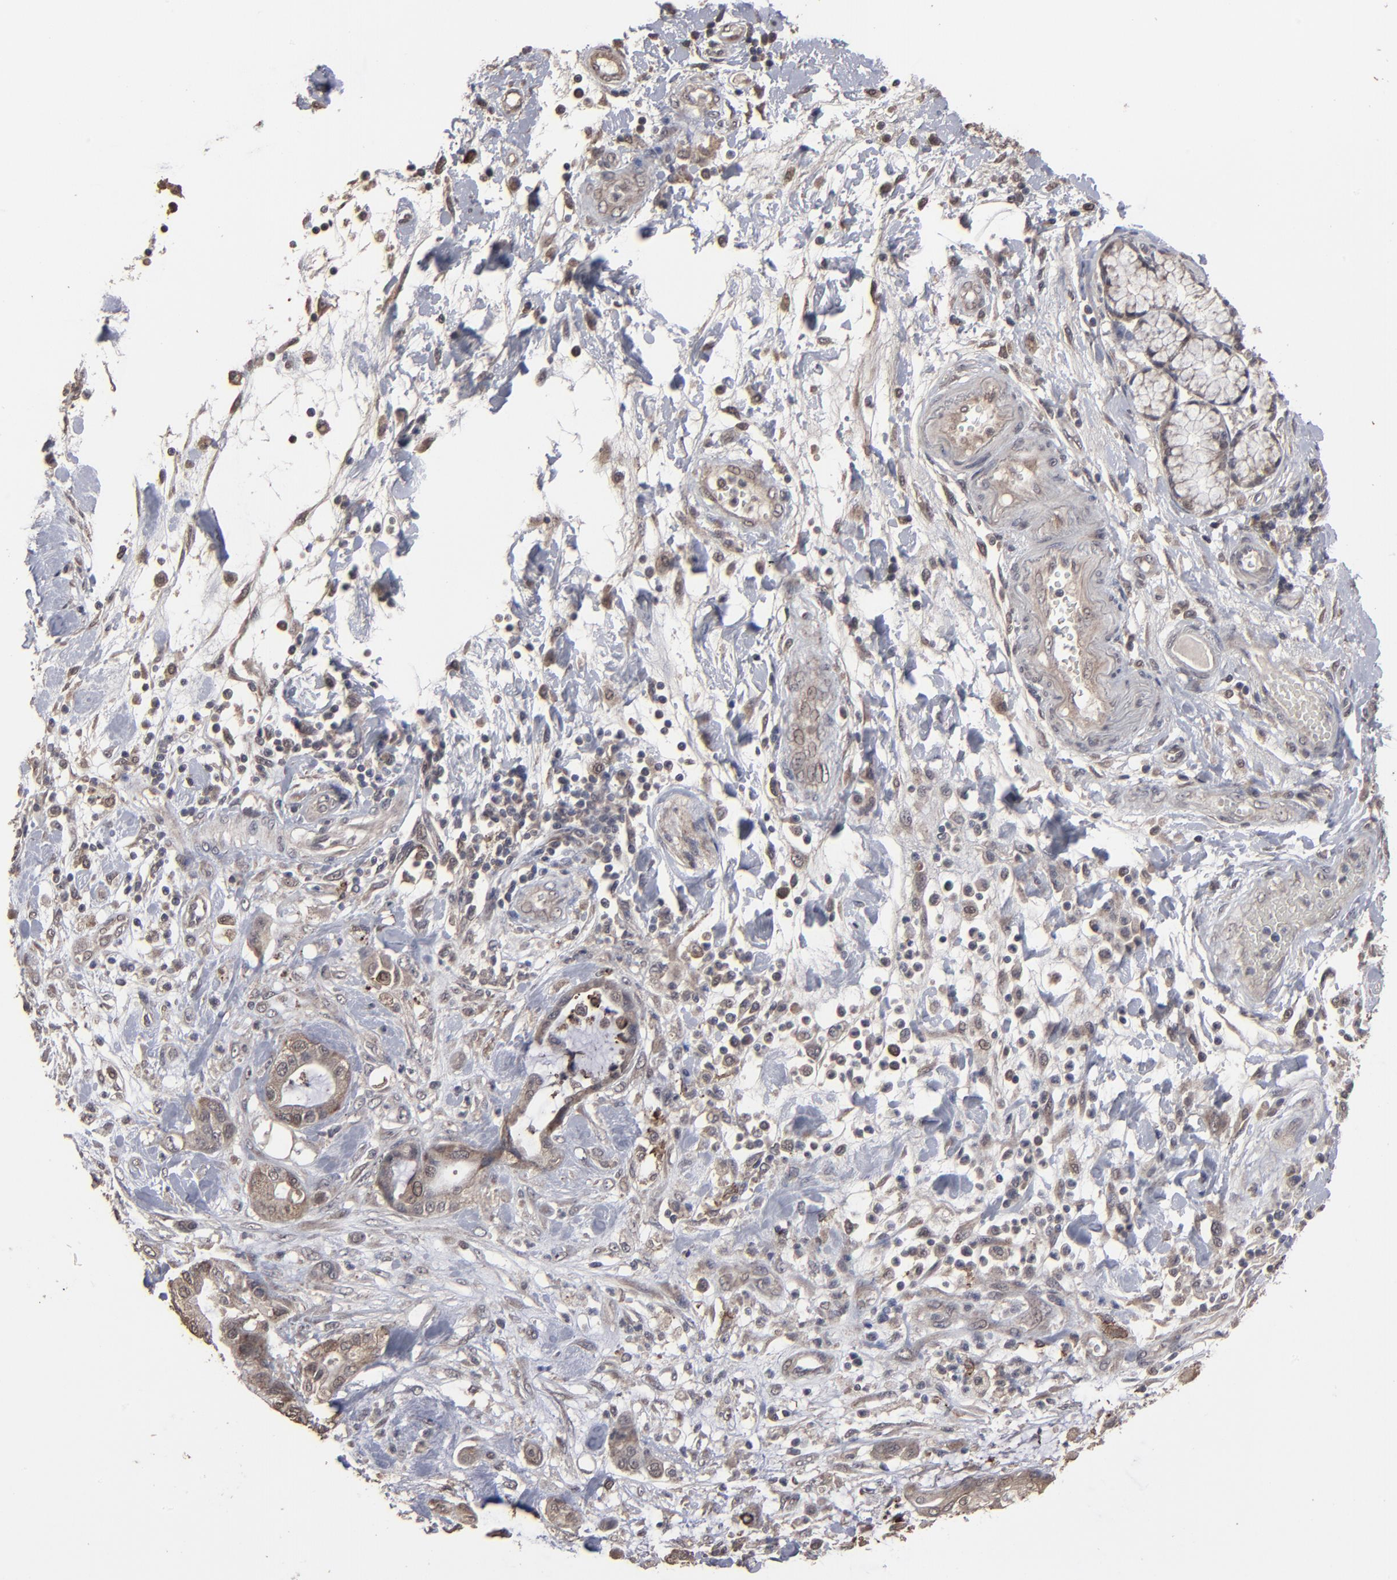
{"staining": {"intensity": "weak", "quantity": ">75%", "location": "cytoplasmic/membranous,nuclear"}, "tissue": "pancreatic cancer", "cell_type": "Tumor cells", "image_type": "cancer", "snomed": [{"axis": "morphology", "description": "Adenocarcinoma, NOS"}, {"axis": "morphology", "description": "Adenocarcinoma, metastatic, NOS"}, {"axis": "topography", "description": "Lymph node"}, {"axis": "topography", "description": "Pancreas"}, {"axis": "topography", "description": "Duodenum"}], "caption": "Pancreatic cancer stained with DAB (3,3'-diaminobenzidine) IHC demonstrates low levels of weak cytoplasmic/membranous and nuclear positivity in approximately >75% of tumor cells. Nuclei are stained in blue.", "gene": "SLC22A17", "patient": {"sex": "female", "age": 64}}